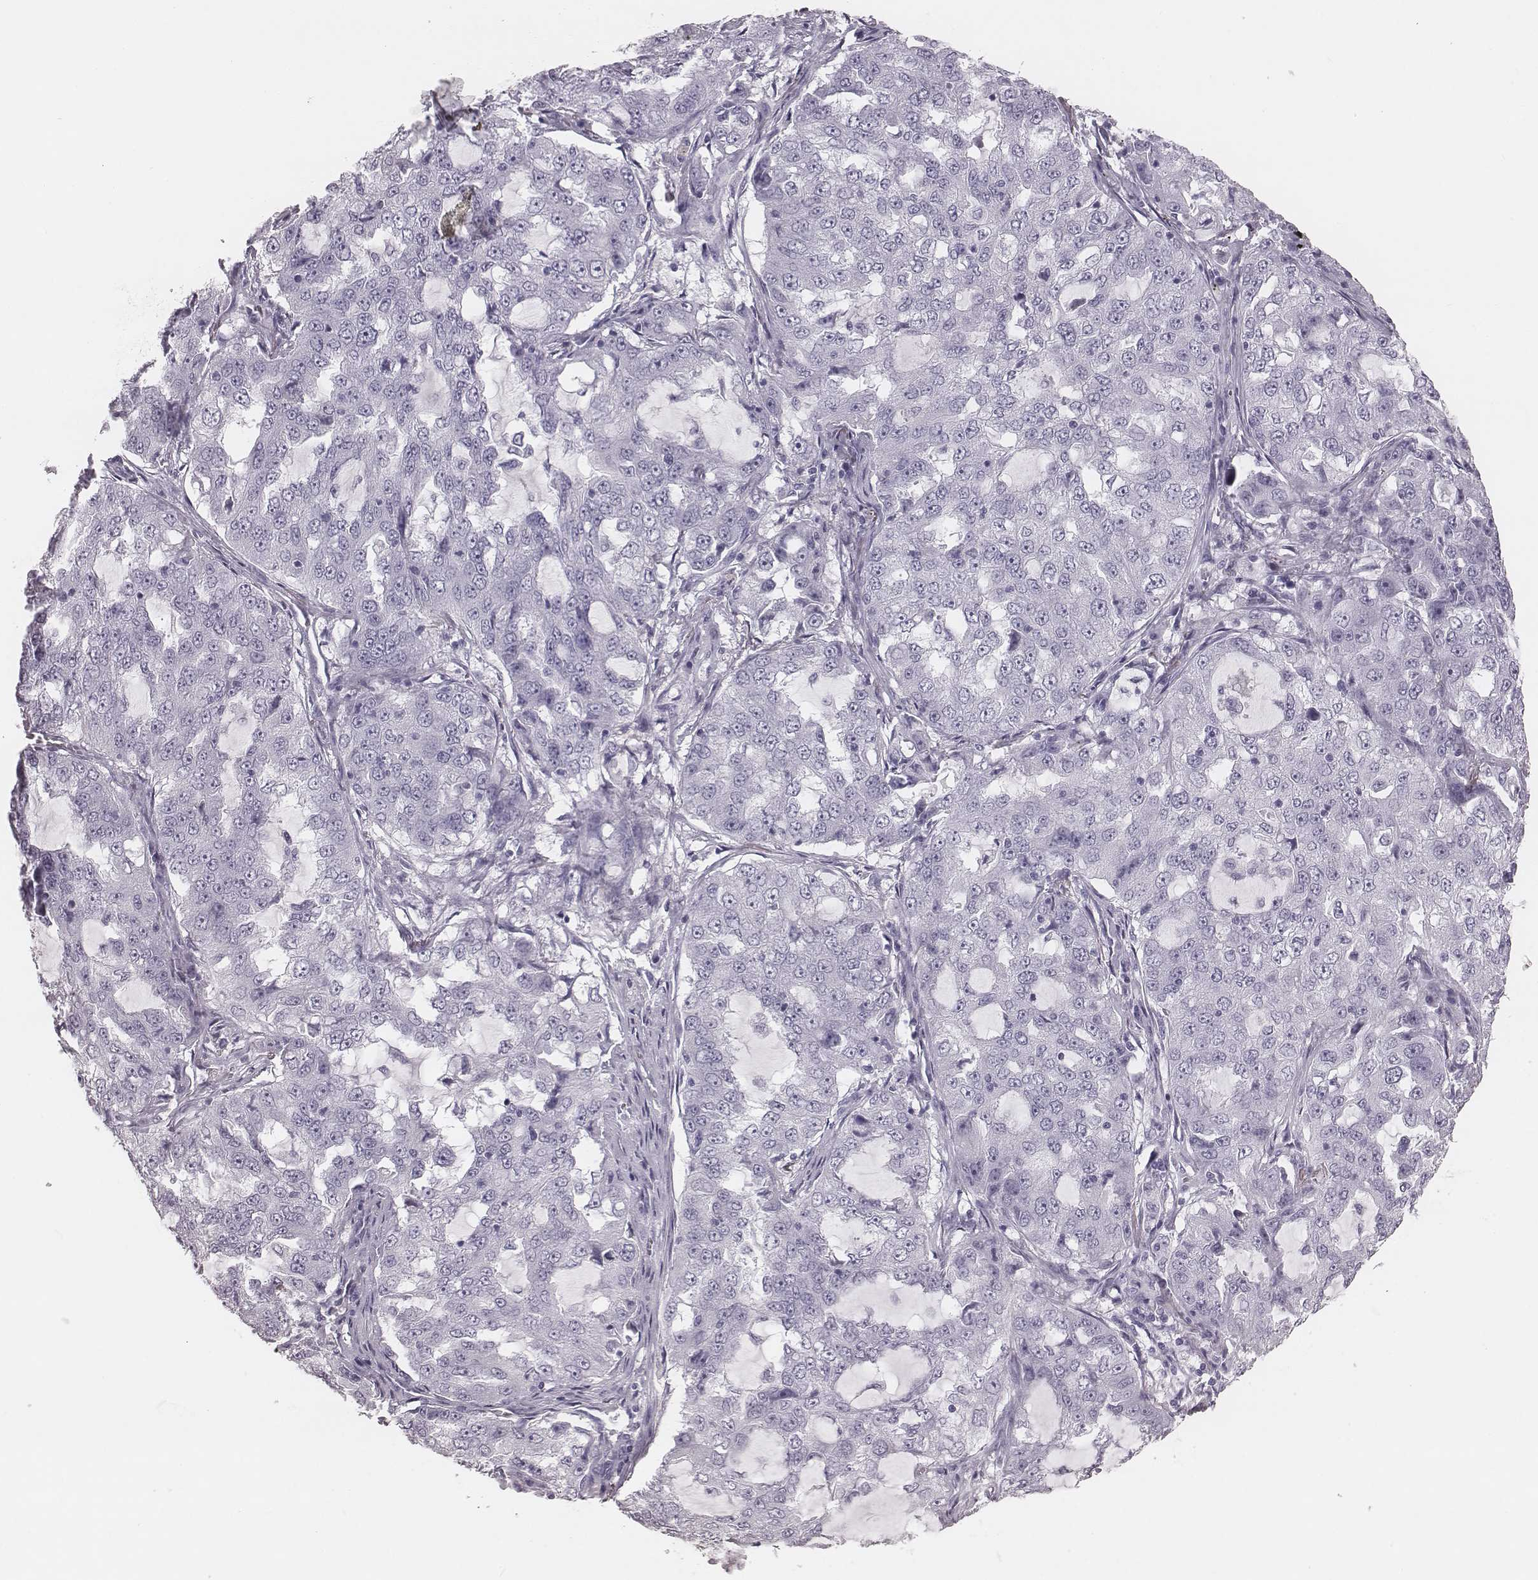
{"staining": {"intensity": "negative", "quantity": "none", "location": "none"}, "tissue": "lung cancer", "cell_type": "Tumor cells", "image_type": "cancer", "snomed": [{"axis": "morphology", "description": "Adenocarcinoma, NOS"}, {"axis": "topography", "description": "Lung"}], "caption": "DAB immunohistochemical staining of human lung cancer (adenocarcinoma) displays no significant staining in tumor cells.", "gene": "KRT74", "patient": {"sex": "female", "age": 61}}